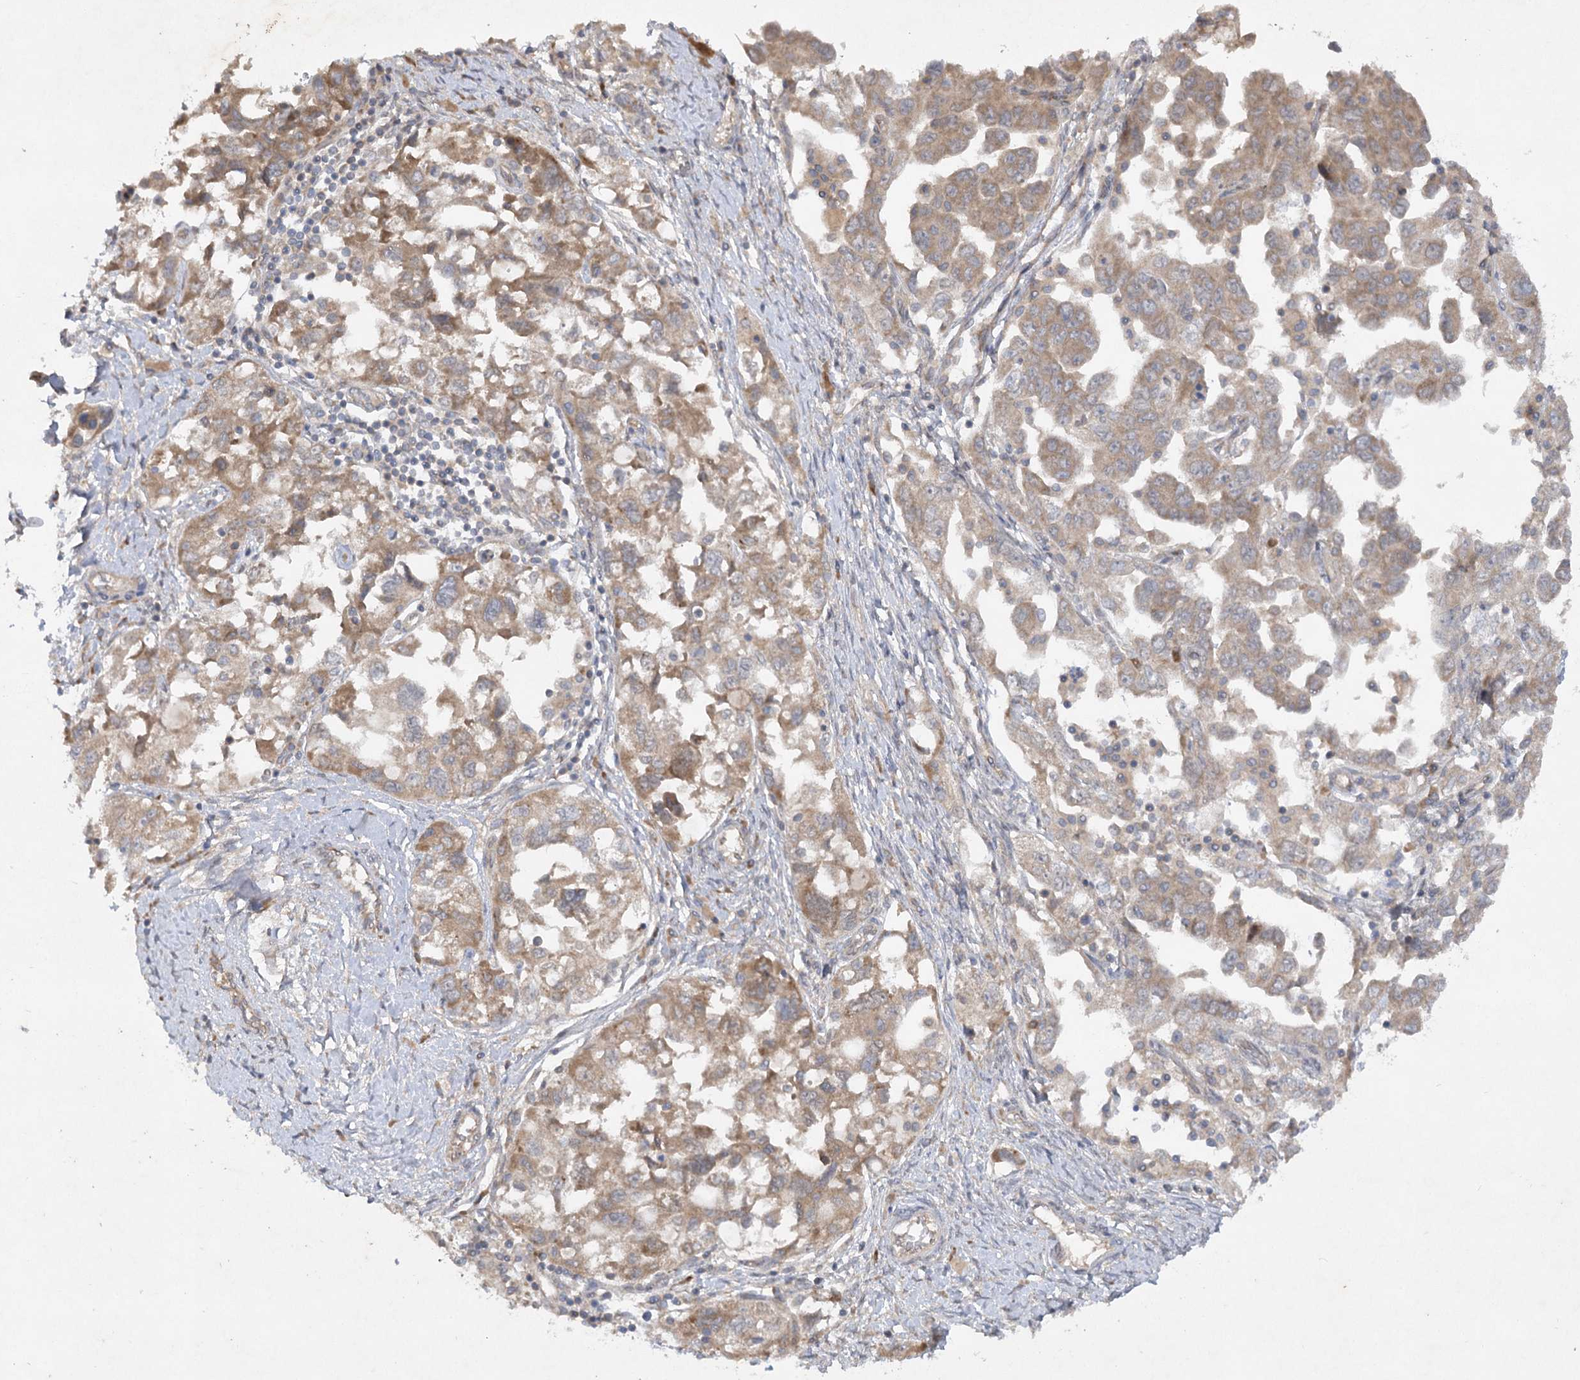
{"staining": {"intensity": "moderate", "quantity": ">75%", "location": "cytoplasmic/membranous"}, "tissue": "ovarian cancer", "cell_type": "Tumor cells", "image_type": "cancer", "snomed": [{"axis": "morphology", "description": "Carcinoma, NOS"}, {"axis": "morphology", "description": "Cystadenocarcinoma, serous, NOS"}, {"axis": "topography", "description": "Ovary"}], "caption": "This image demonstrates immunohistochemistry (IHC) staining of human ovarian cancer, with medium moderate cytoplasmic/membranous expression in about >75% of tumor cells.", "gene": "TRAF3IP1", "patient": {"sex": "female", "age": 69}}